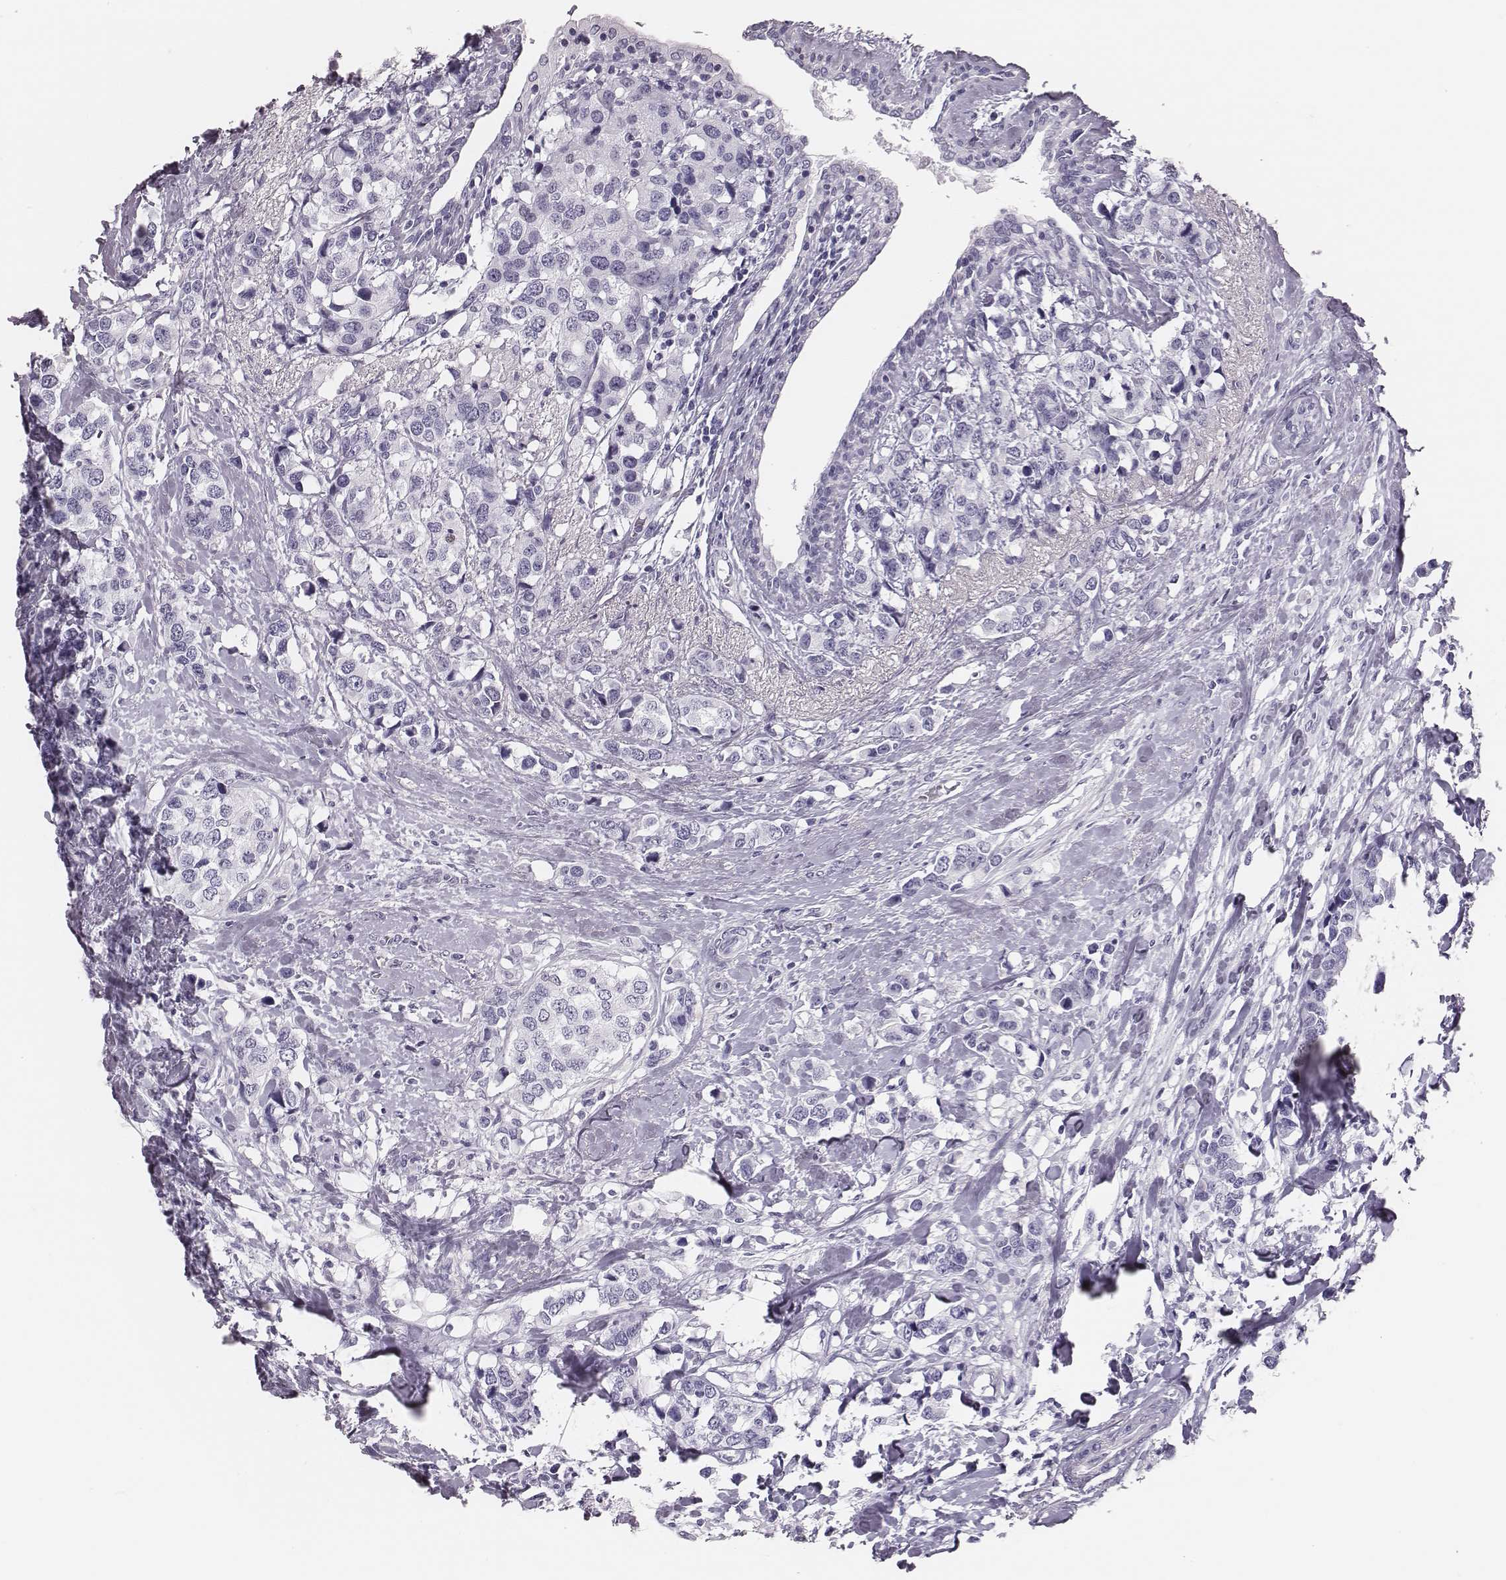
{"staining": {"intensity": "negative", "quantity": "none", "location": "none"}, "tissue": "breast cancer", "cell_type": "Tumor cells", "image_type": "cancer", "snomed": [{"axis": "morphology", "description": "Lobular carcinoma"}, {"axis": "topography", "description": "Breast"}], "caption": "An IHC micrograph of breast cancer is shown. There is no staining in tumor cells of breast cancer.", "gene": "H1-6", "patient": {"sex": "female", "age": 59}}